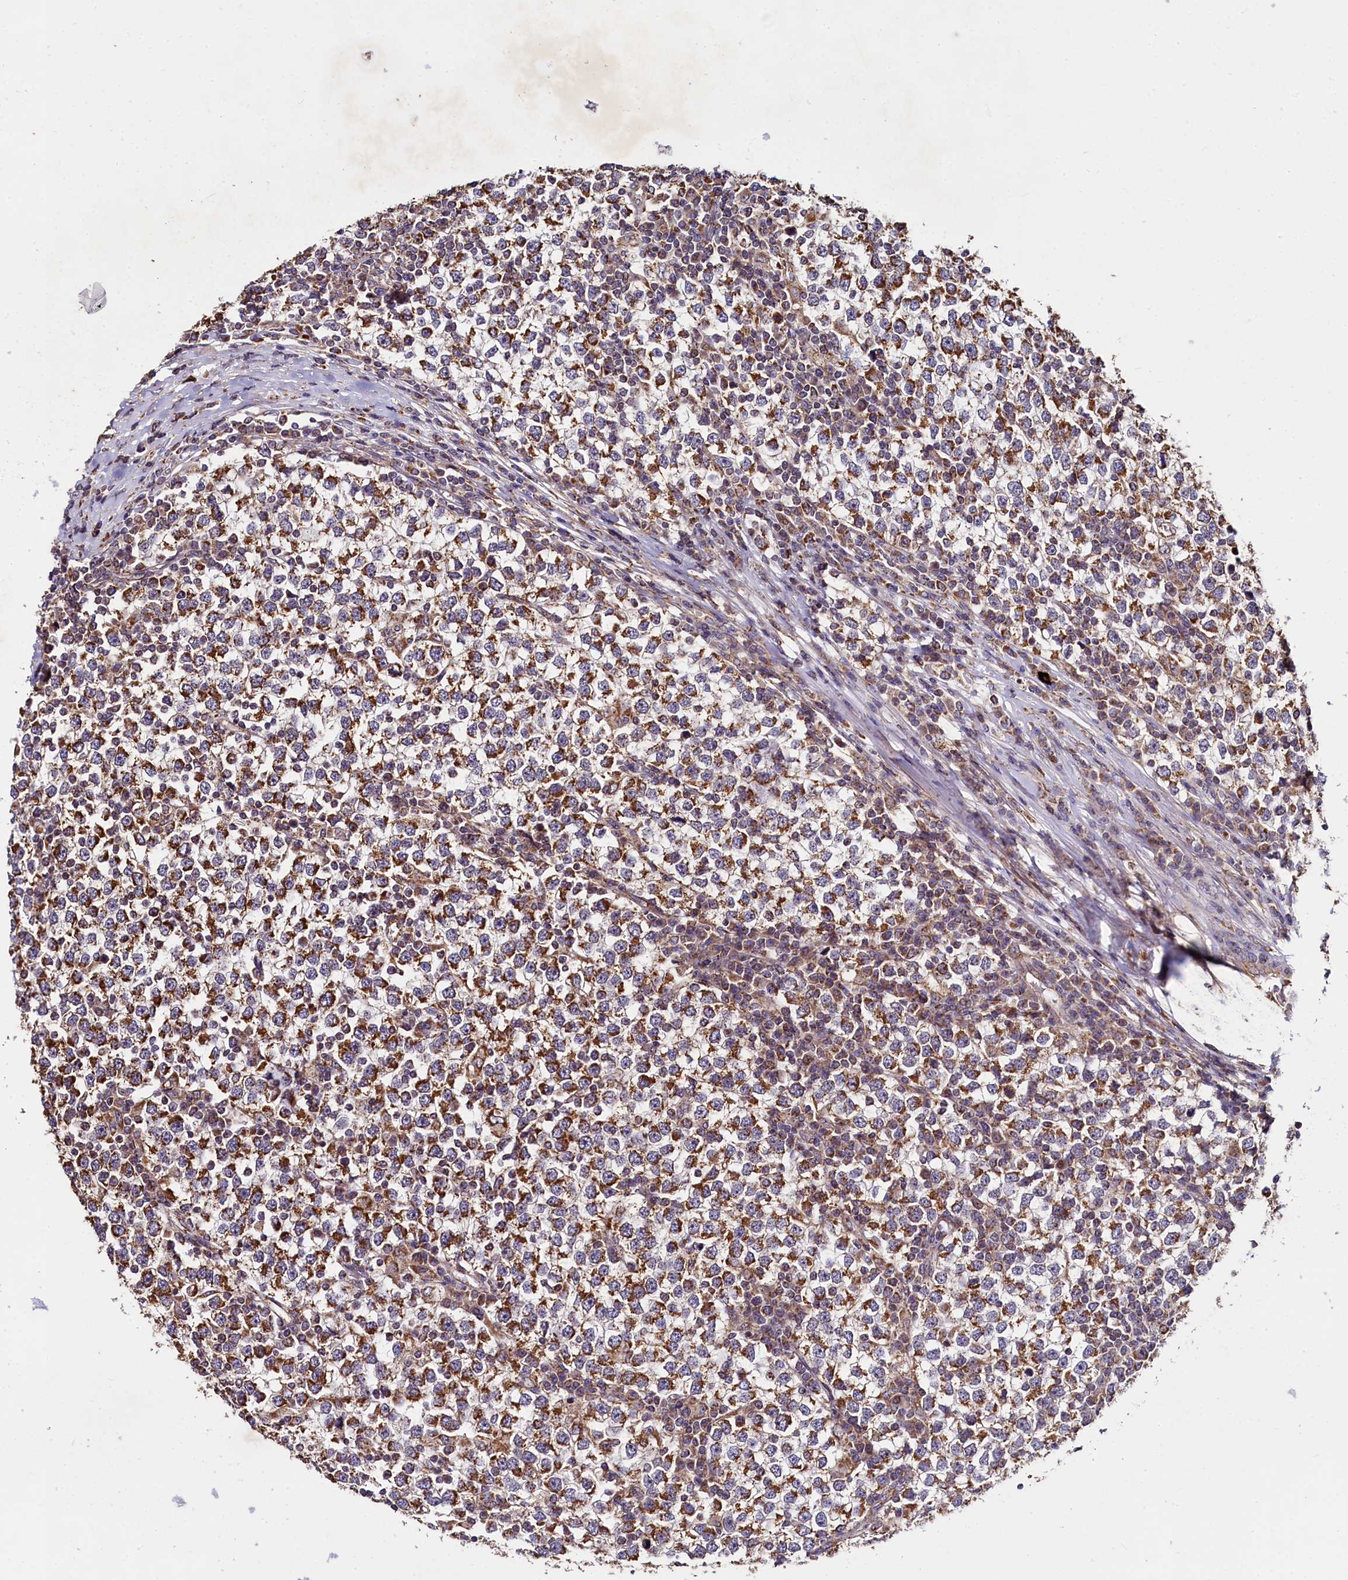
{"staining": {"intensity": "strong", "quantity": ">75%", "location": "cytoplasmic/membranous"}, "tissue": "testis cancer", "cell_type": "Tumor cells", "image_type": "cancer", "snomed": [{"axis": "morphology", "description": "Seminoma, NOS"}, {"axis": "topography", "description": "Testis"}], "caption": "Immunohistochemical staining of human testis seminoma exhibits strong cytoplasmic/membranous protein expression in approximately >75% of tumor cells. The protein is stained brown, and the nuclei are stained in blue (DAB IHC with brightfield microscopy, high magnification).", "gene": "SPRYD3", "patient": {"sex": "male", "age": 65}}